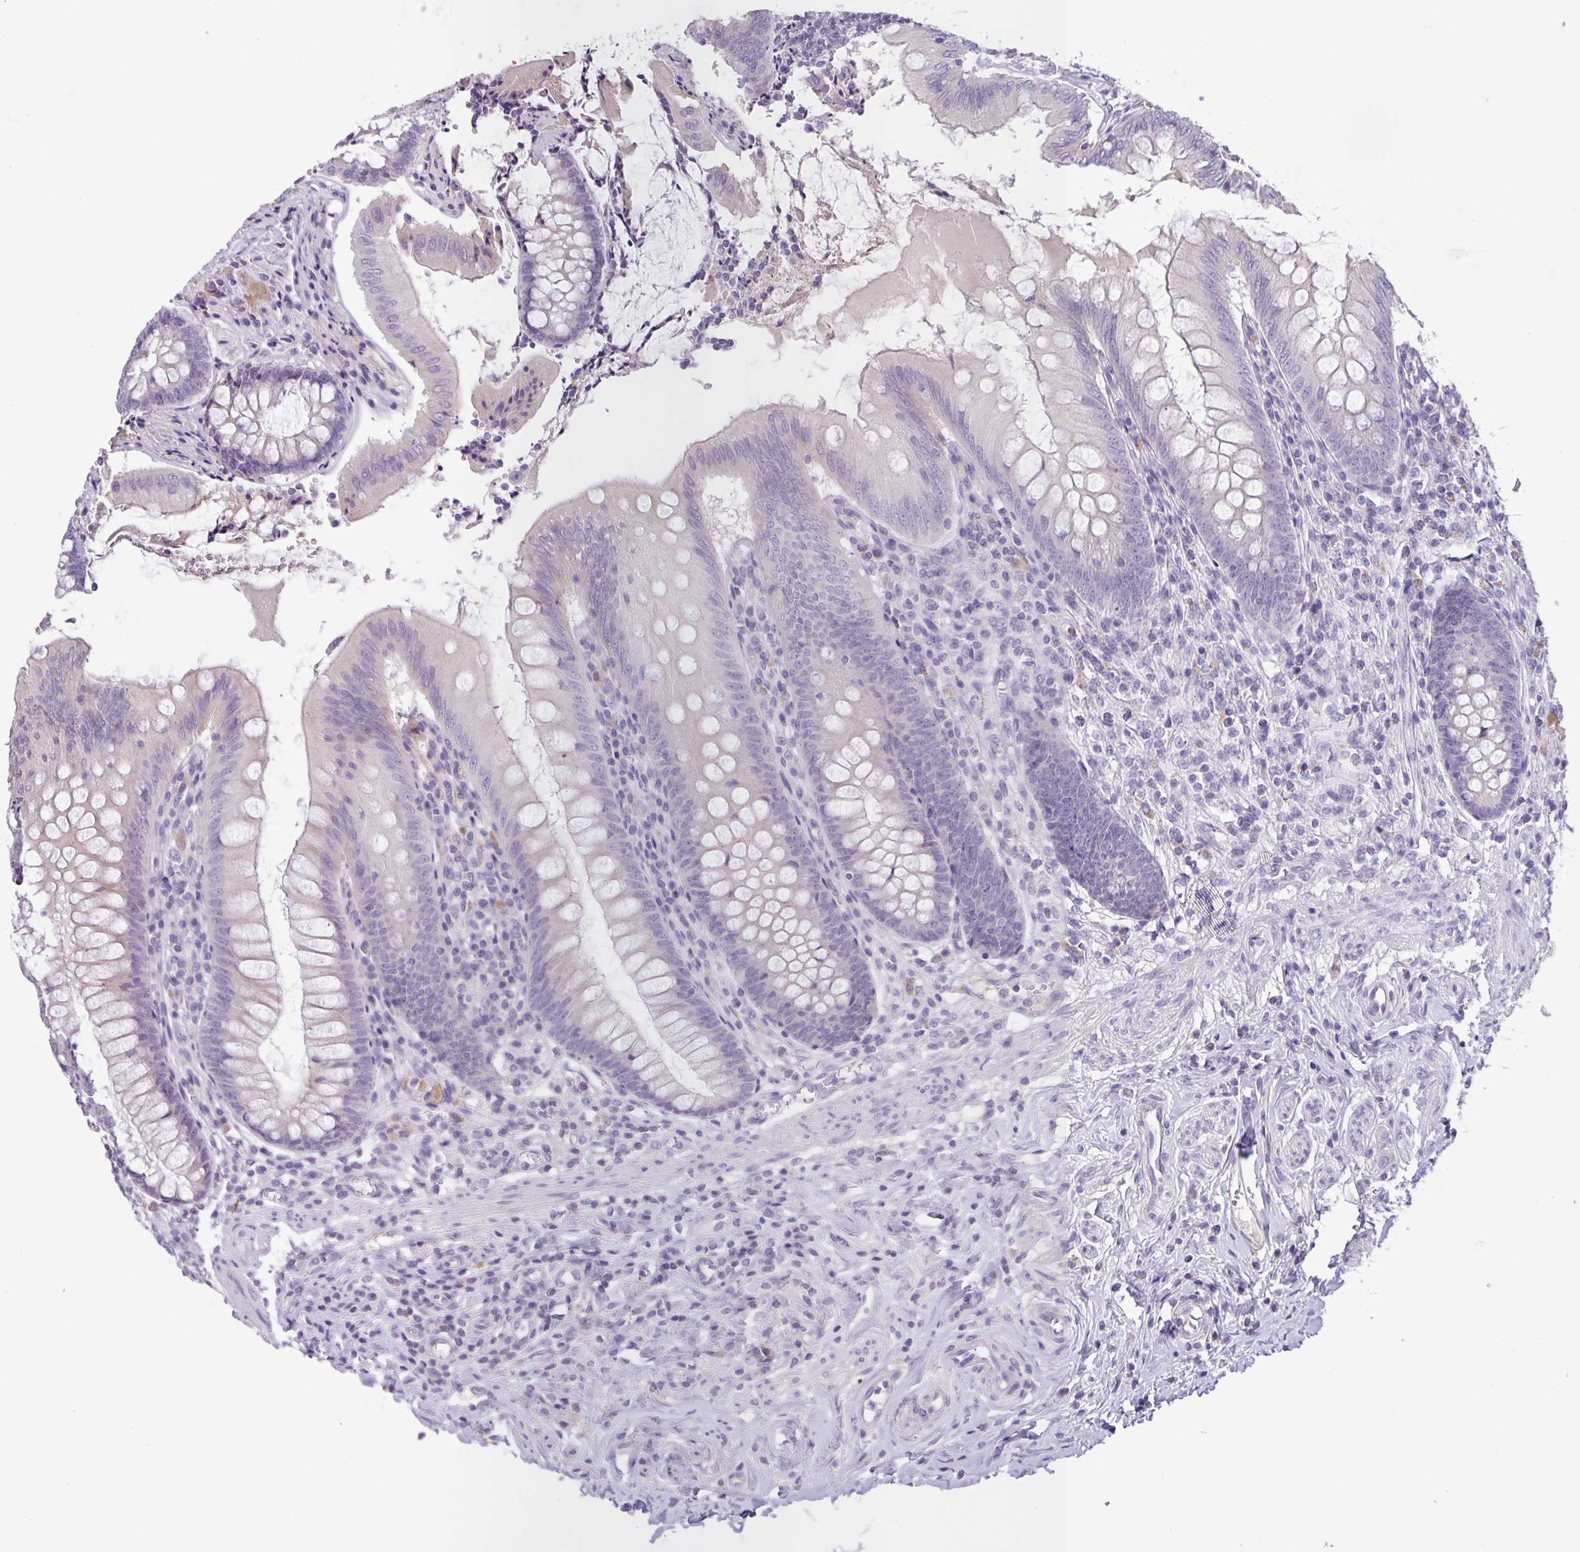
{"staining": {"intensity": "weak", "quantity": "<25%", "location": "cytoplasmic/membranous"}, "tissue": "appendix", "cell_type": "Glandular cells", "image_type": "normal", "snomed": [{"axis": "morphology", "description": "Normal tissue, NOS"}, {"axis": "topography", "description": "Appendix"}], "caption": "This is a image of immunohistochemistry staining of normal appendix, which shows no positivity in glandular cells. The staining is performed using DAB brown chromogen with nuclei counter-stained in using hematoxylin.", "gene": "SFTPB", "patient": {"sex": "female", "age": 51}}